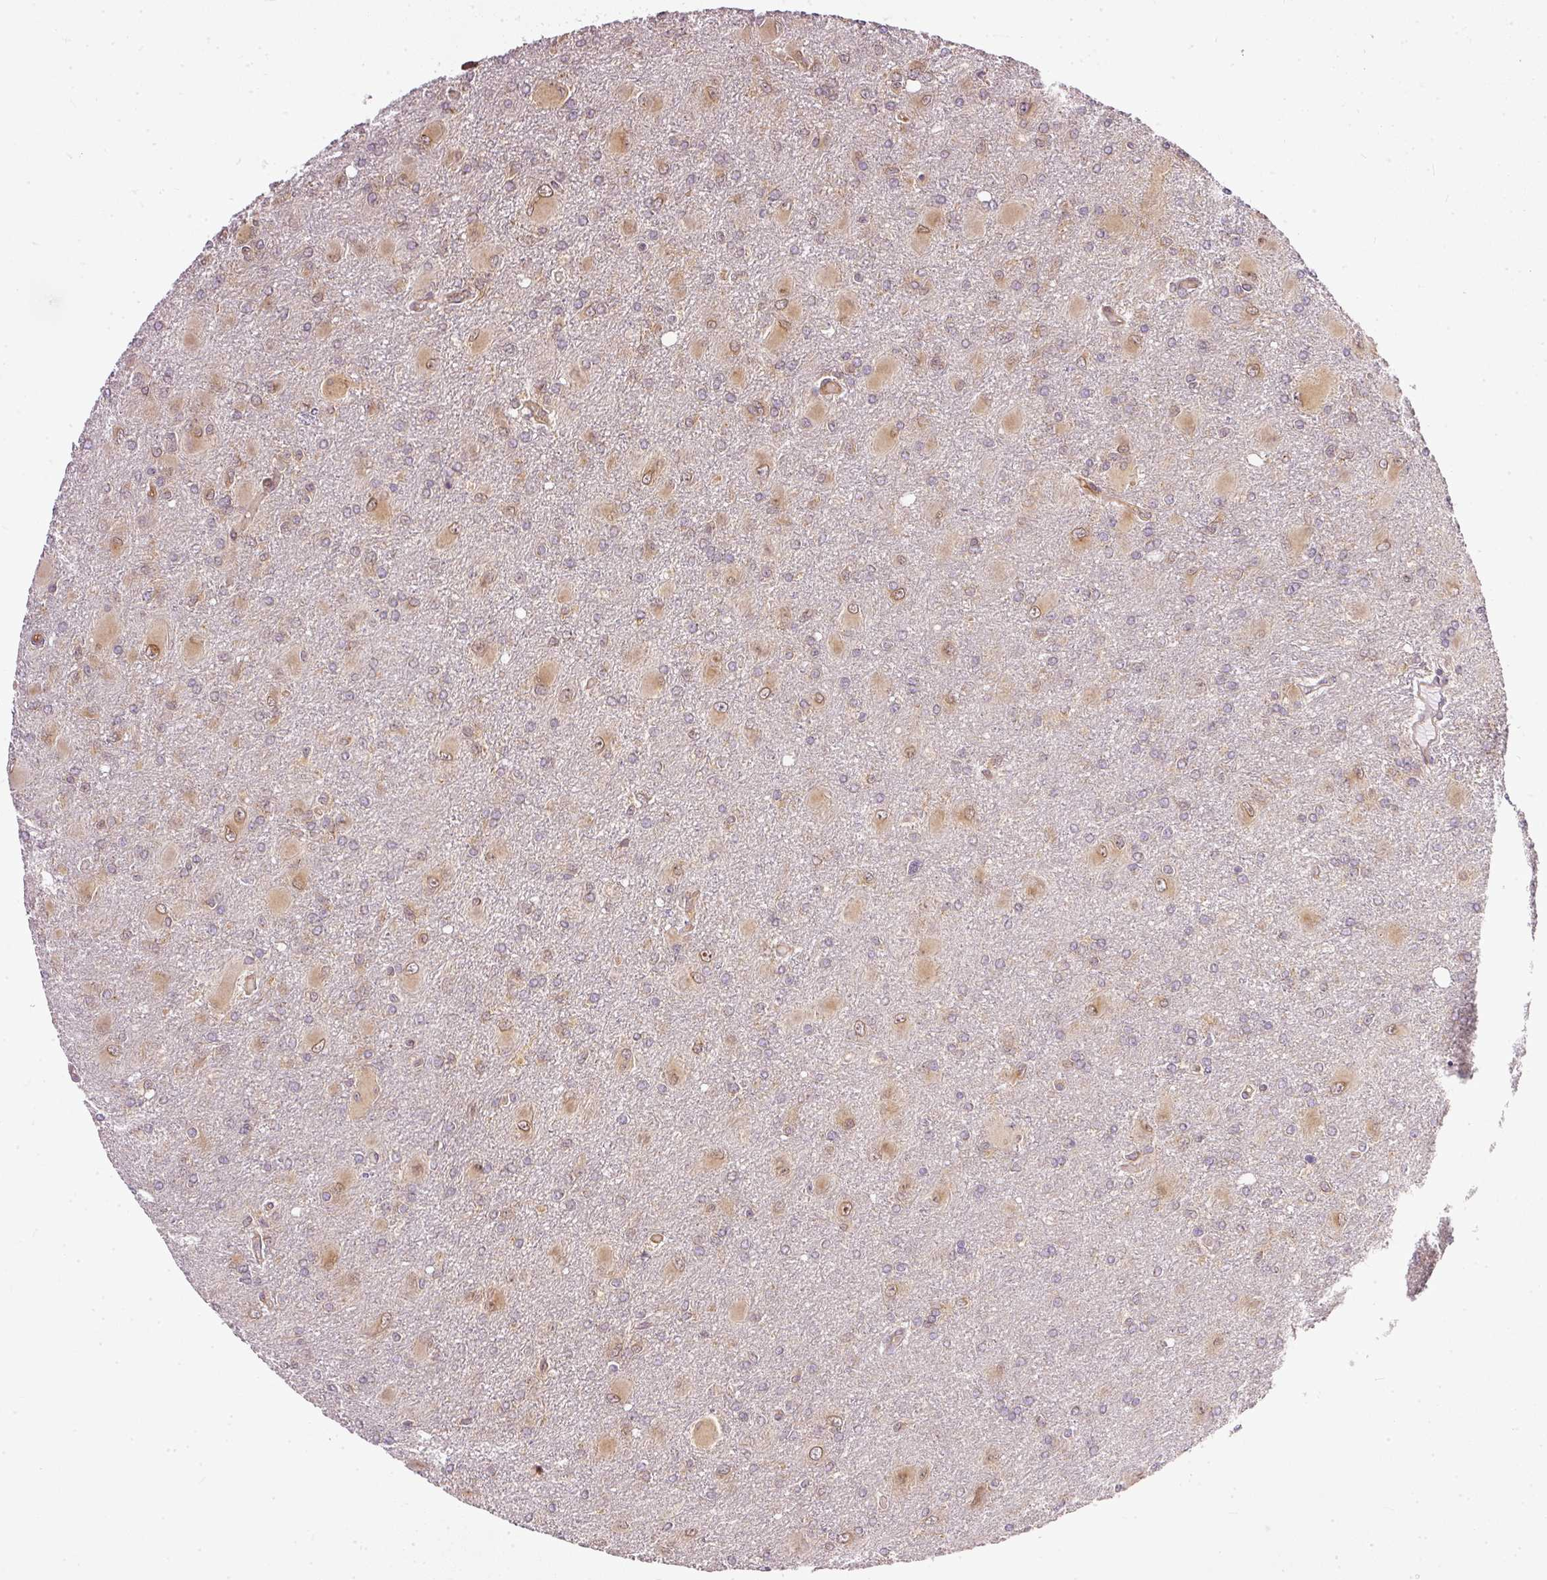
{"staining": {"intensity": "moderate", "quantity": ">75%", "location": "cytoplasmic/membranous"}, "tissue": "glioma", "cell_type": "Tumor cells", "image_type": "cancer", "snomed": [{"axis": "morphology", "description": "Glioma, malignant, High grade"}, {"axis": "topography", "description": "Brain"}], "caption": "Brown immunohistochemical staining in malignant glioma (high-grade) reveals moderate cytoplasmic/membranous expression in about >75% of tumor cells. Nuclei are stained in blue.", "gene": "MIF4GD", "patient": {"sex": "male", "age": 67}}